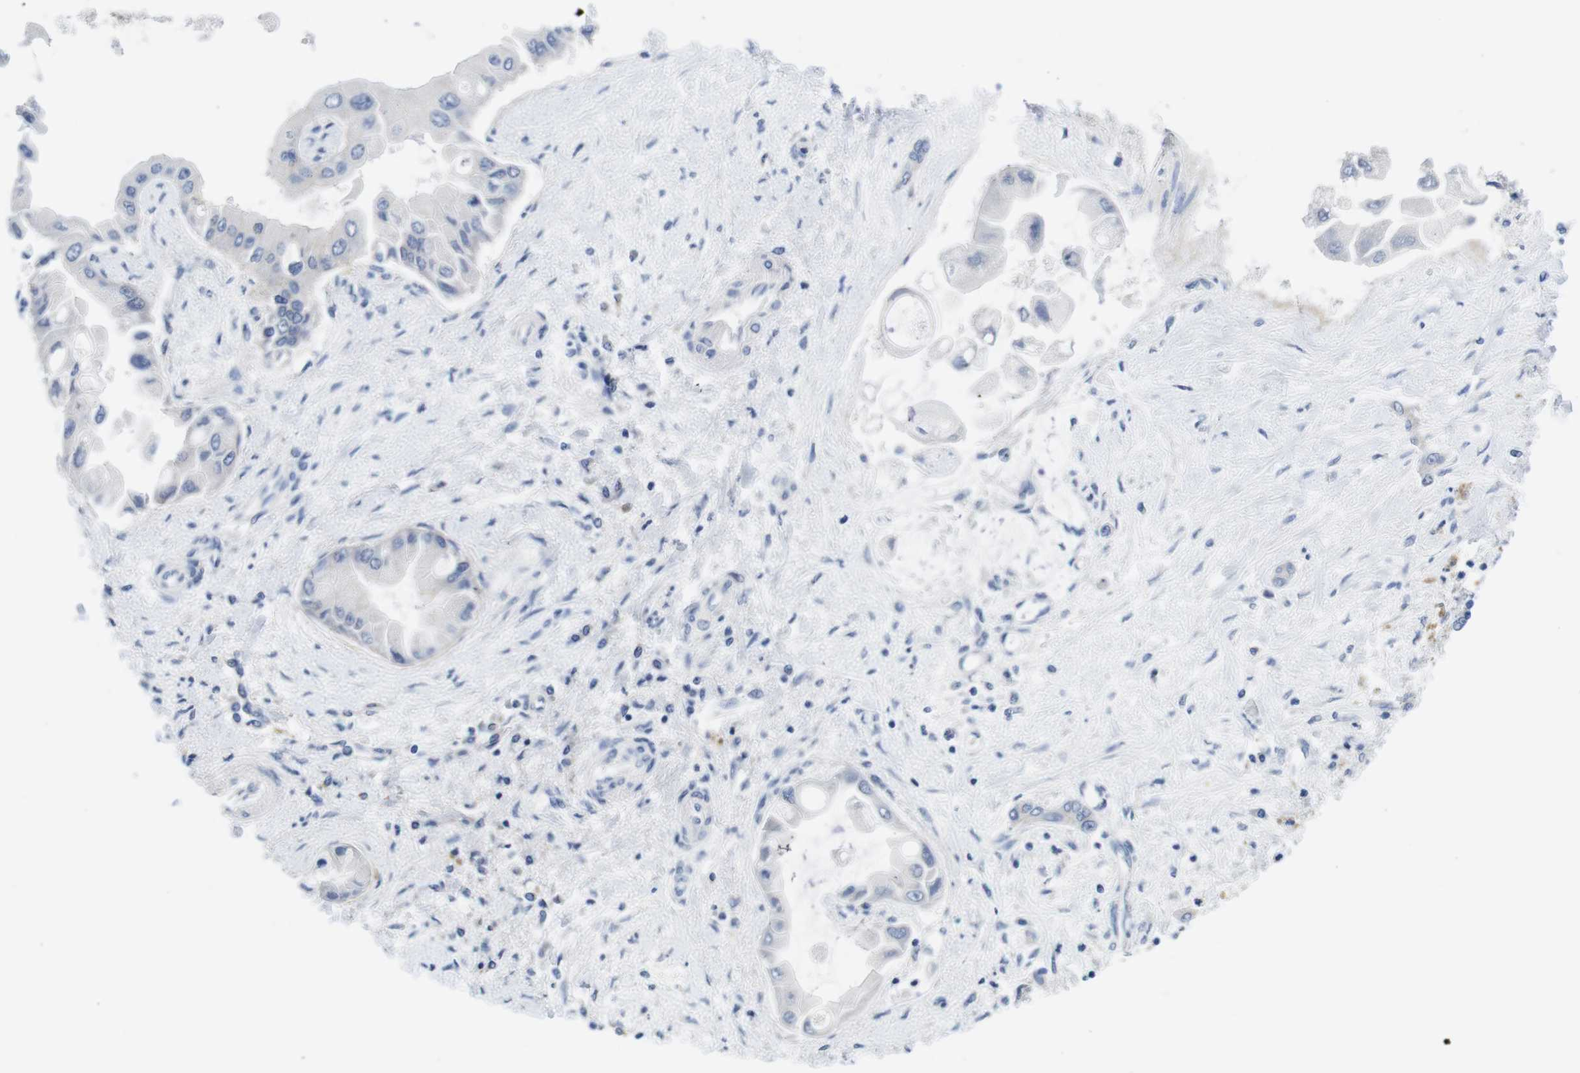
{"staining": {"intensity": "negative", "quantity": "none", "location": "none"}, "tissue": "liver cancer", "cell_type": "Tumor cells", "image_type": "cancer", "snomed": [{"axis": "morphology", "description": "Cholangiocarcinoma"}, {"axis": "topography", "description": "Liver"}], "caption": "High magnification brightfield microscopy of cholangiocarcinoma (liver) stained with DAB (3,3'-diaminobenzidine) (brown) and counterstained with hematoxylin (blue): tumor cells show no significant staining.", "gene": "SCRIB", "patient": {"sex": "male", "age": 50}}